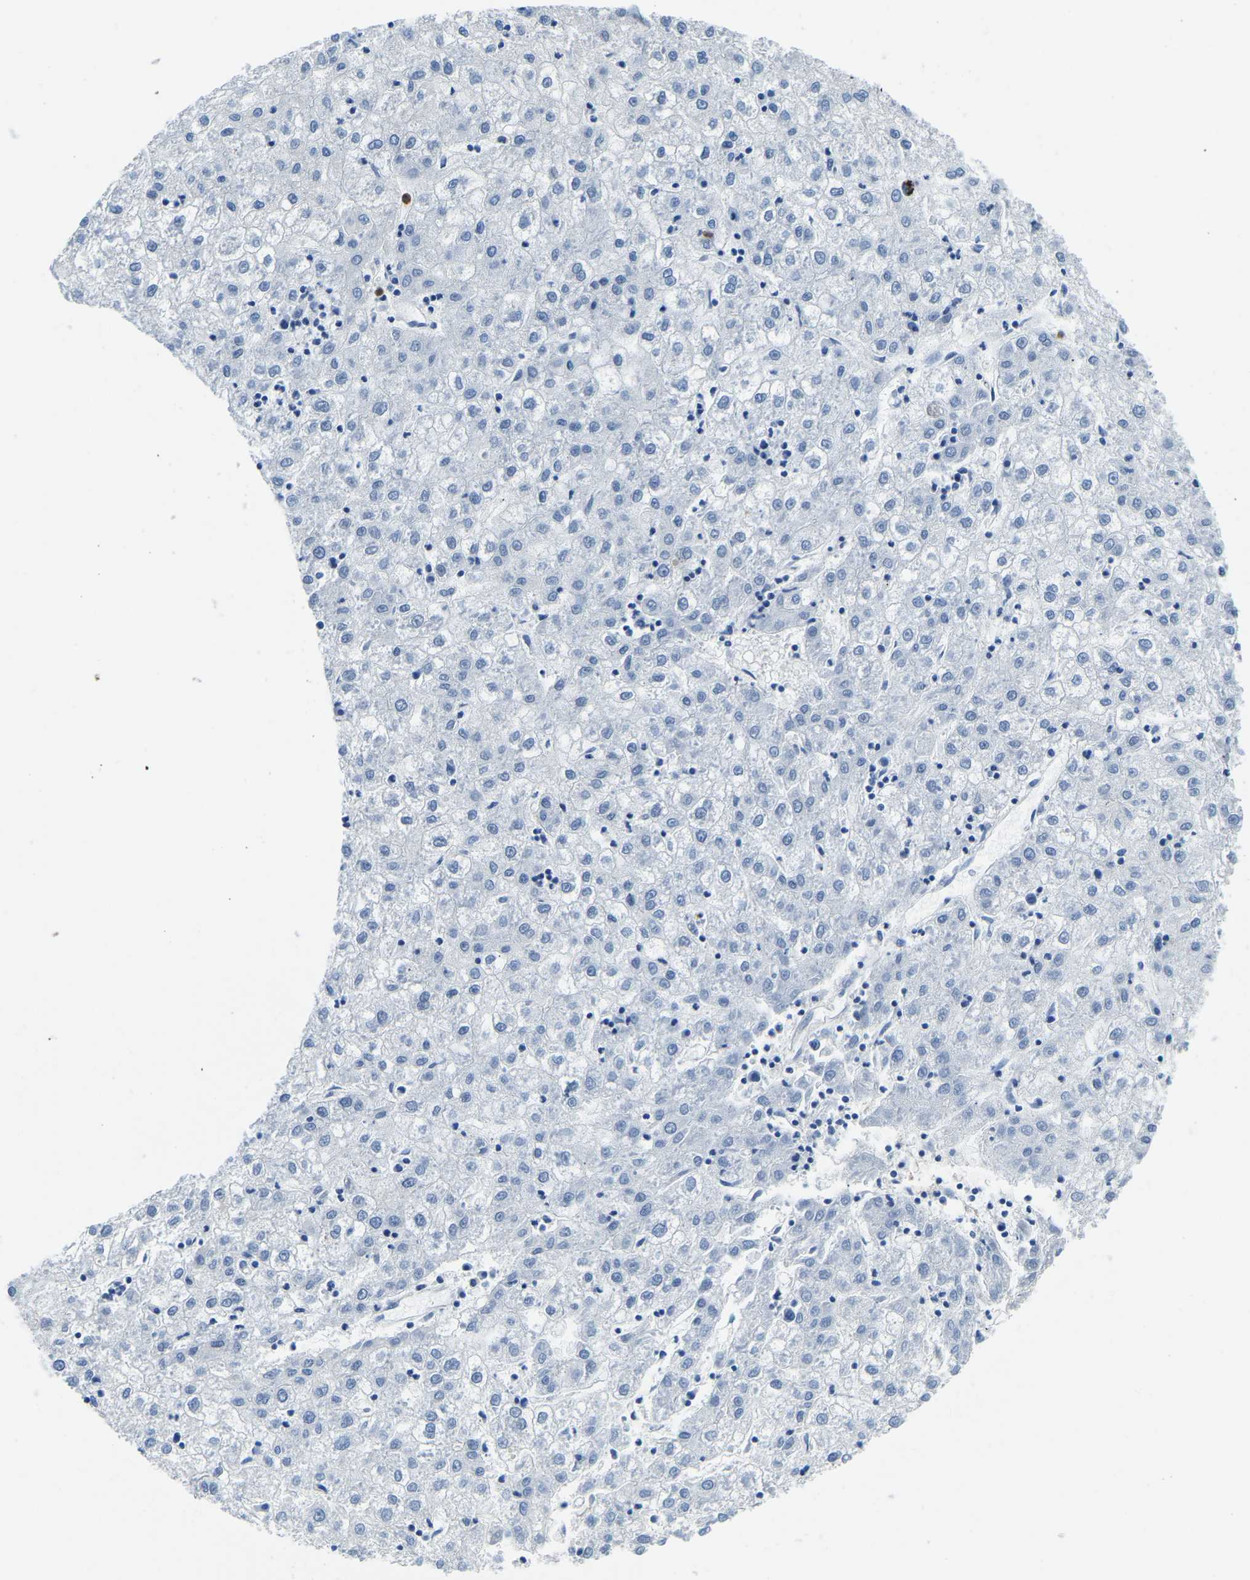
{"staining": {"intensity": "negative", "quantity": "none", "location": "none"}, "tissue": "liver cancer", "cell_type": "Tumor cells", "image_type": "cancer", "snomed": [{"axis": "morphology", "description": "Carcinoma, Hepatocellular, NOS"}, {"axis": "topography", "description": "Liver"}], "caption": "Tumor cells are negative for protein expression in human liver cancer. (Stains: DAB immunohistochemistry (IHC) with hematoxylin counter stain, Microscopy: brightfield microscopy at high magnification).", "gene": "MS4A3", "patient": {"sex": "male", "age": 72}}